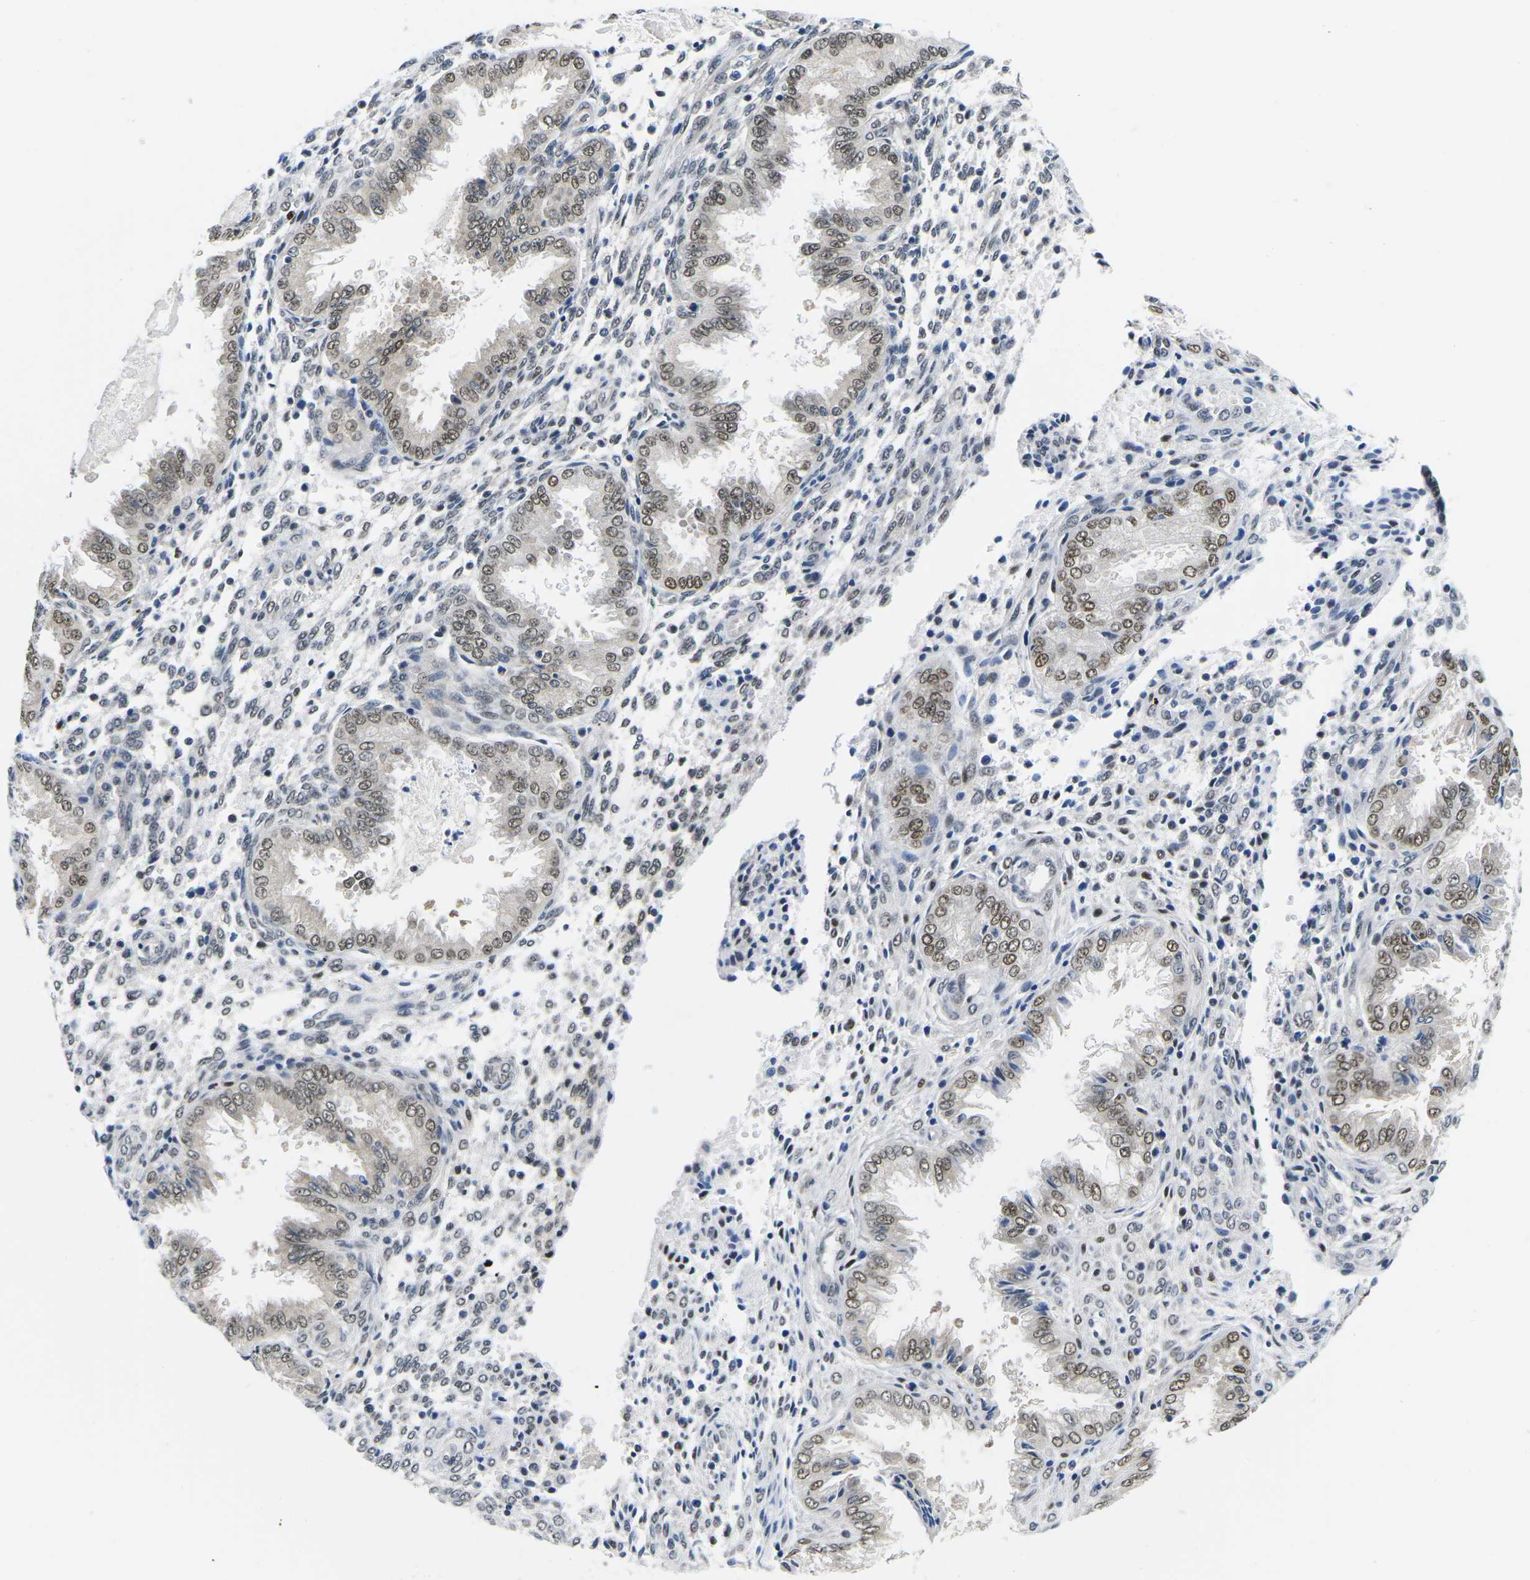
{"staining": {"intensity": "weak", "quantity": ">75%", "location": "nuclear"}, "tissue": "endometrium", "cell_type": "Cells in endometrial stroma", "image_type": "normal", "snomed": [{"axis": "morphology", "description": "Normal tissue, NOS"}, {"axis": "topography", "description": "Endometrium"}], "caption": "High-magnification brightfield microscopy of benign endometrium stained with DAB (3,3'-diaminobenzidine) (brown) and counterstained with hematoxylin (blue). cells in endometrial stroma exhibit weak nuclear positivity is seen in about>75% of cells. (Brightfield microscopy of DAB IHC at high magnification).", "gene": "UBA7", "patient": {"sex": "female", "age": 33}}